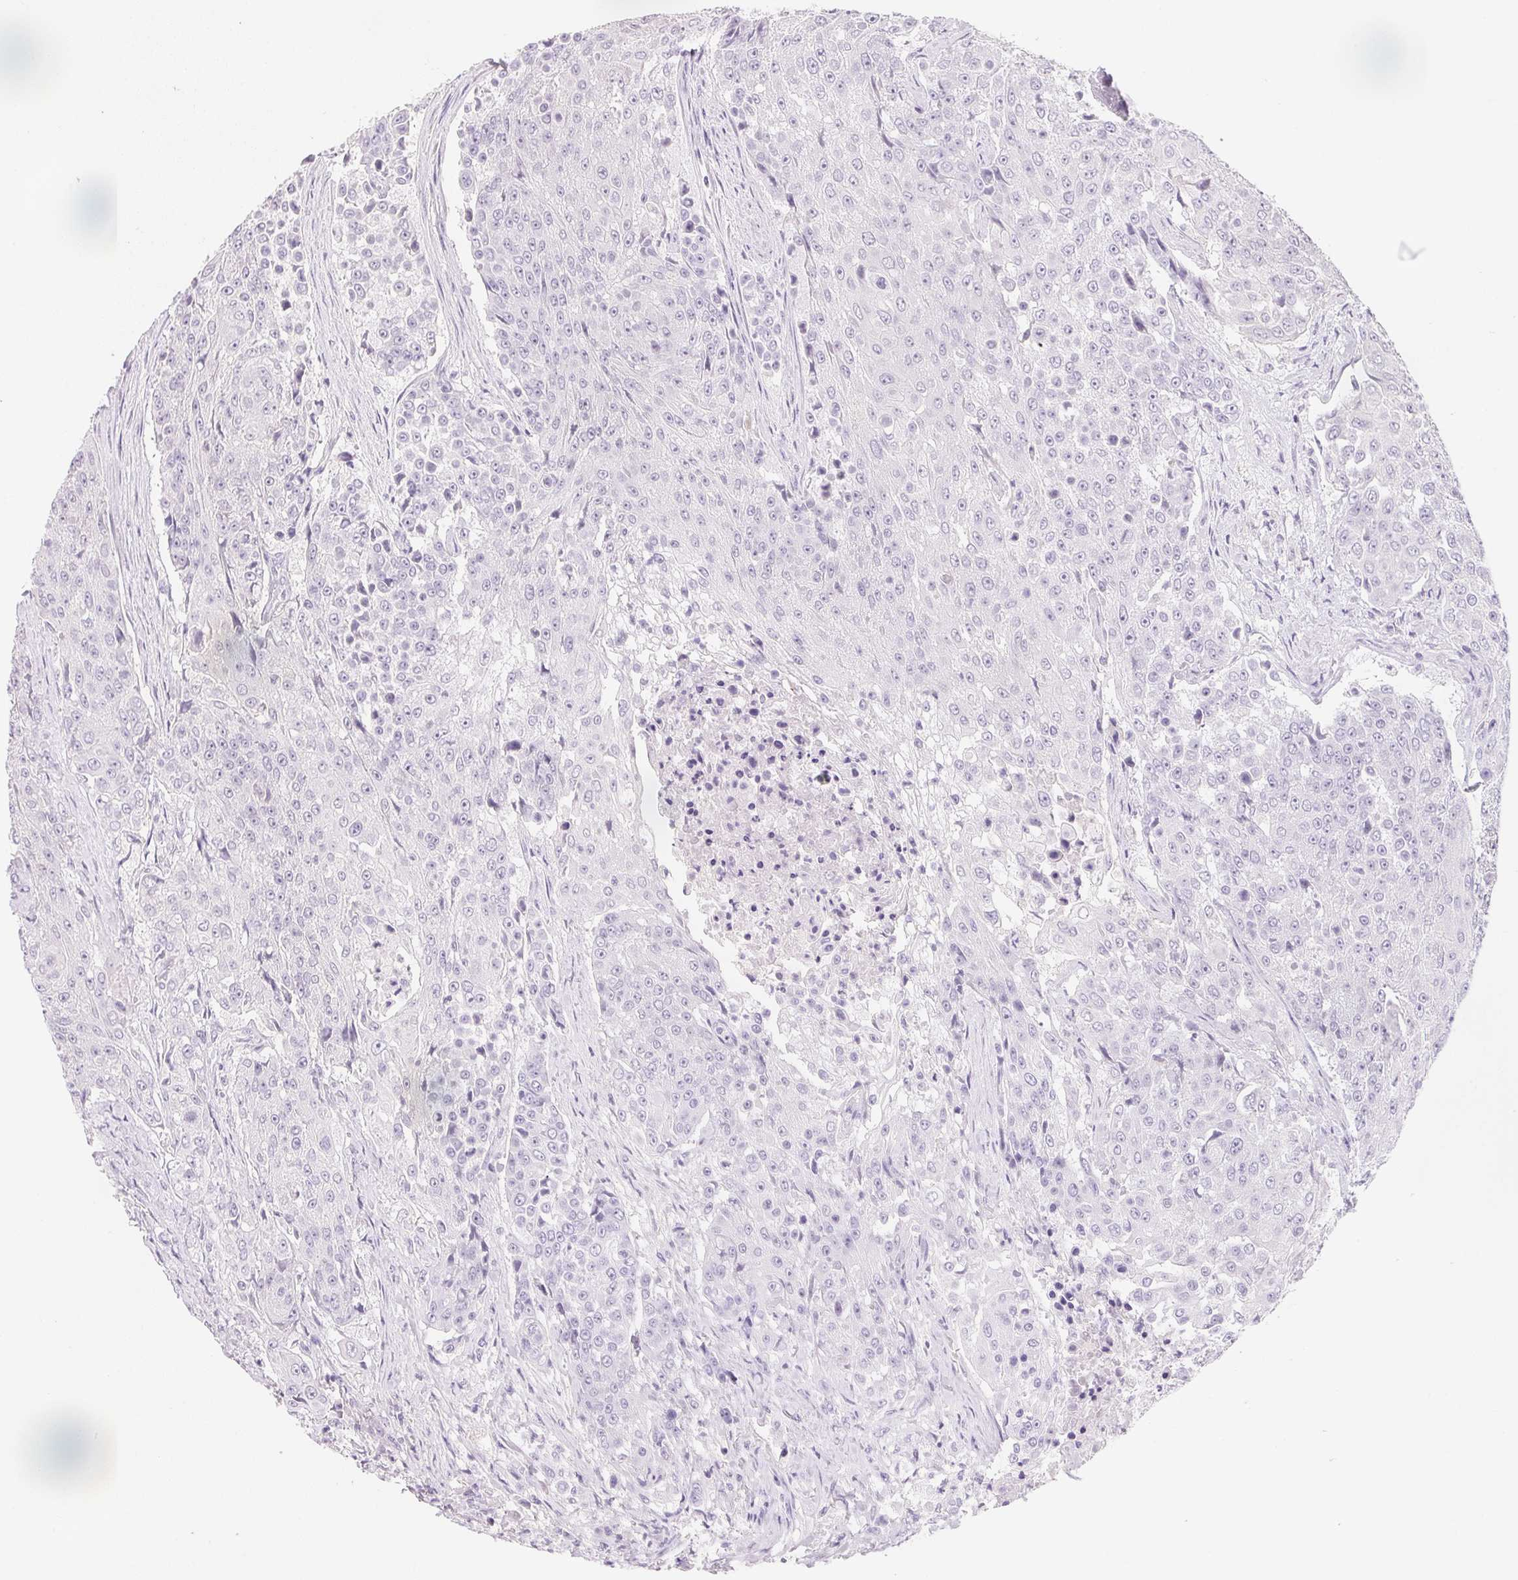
{"staining": {"intensity": "negative", "quantity": "none", "location": "none"}, "tissue": "urothelial cancer", "cell_type": "Tumor cells", "image_type": "cancer", "snomed": [{"axis": "morphology", "description": "Urothelial carcinoma, High grade"}, {"axis": "topography", "description": "Urinary bladder"}], "caption": "The micrograph exhibits no significant positivity in tumor cells of urothelial cancer.", "gene": "MCOLN3", "patient": {"sex": "female", "age": 63}}